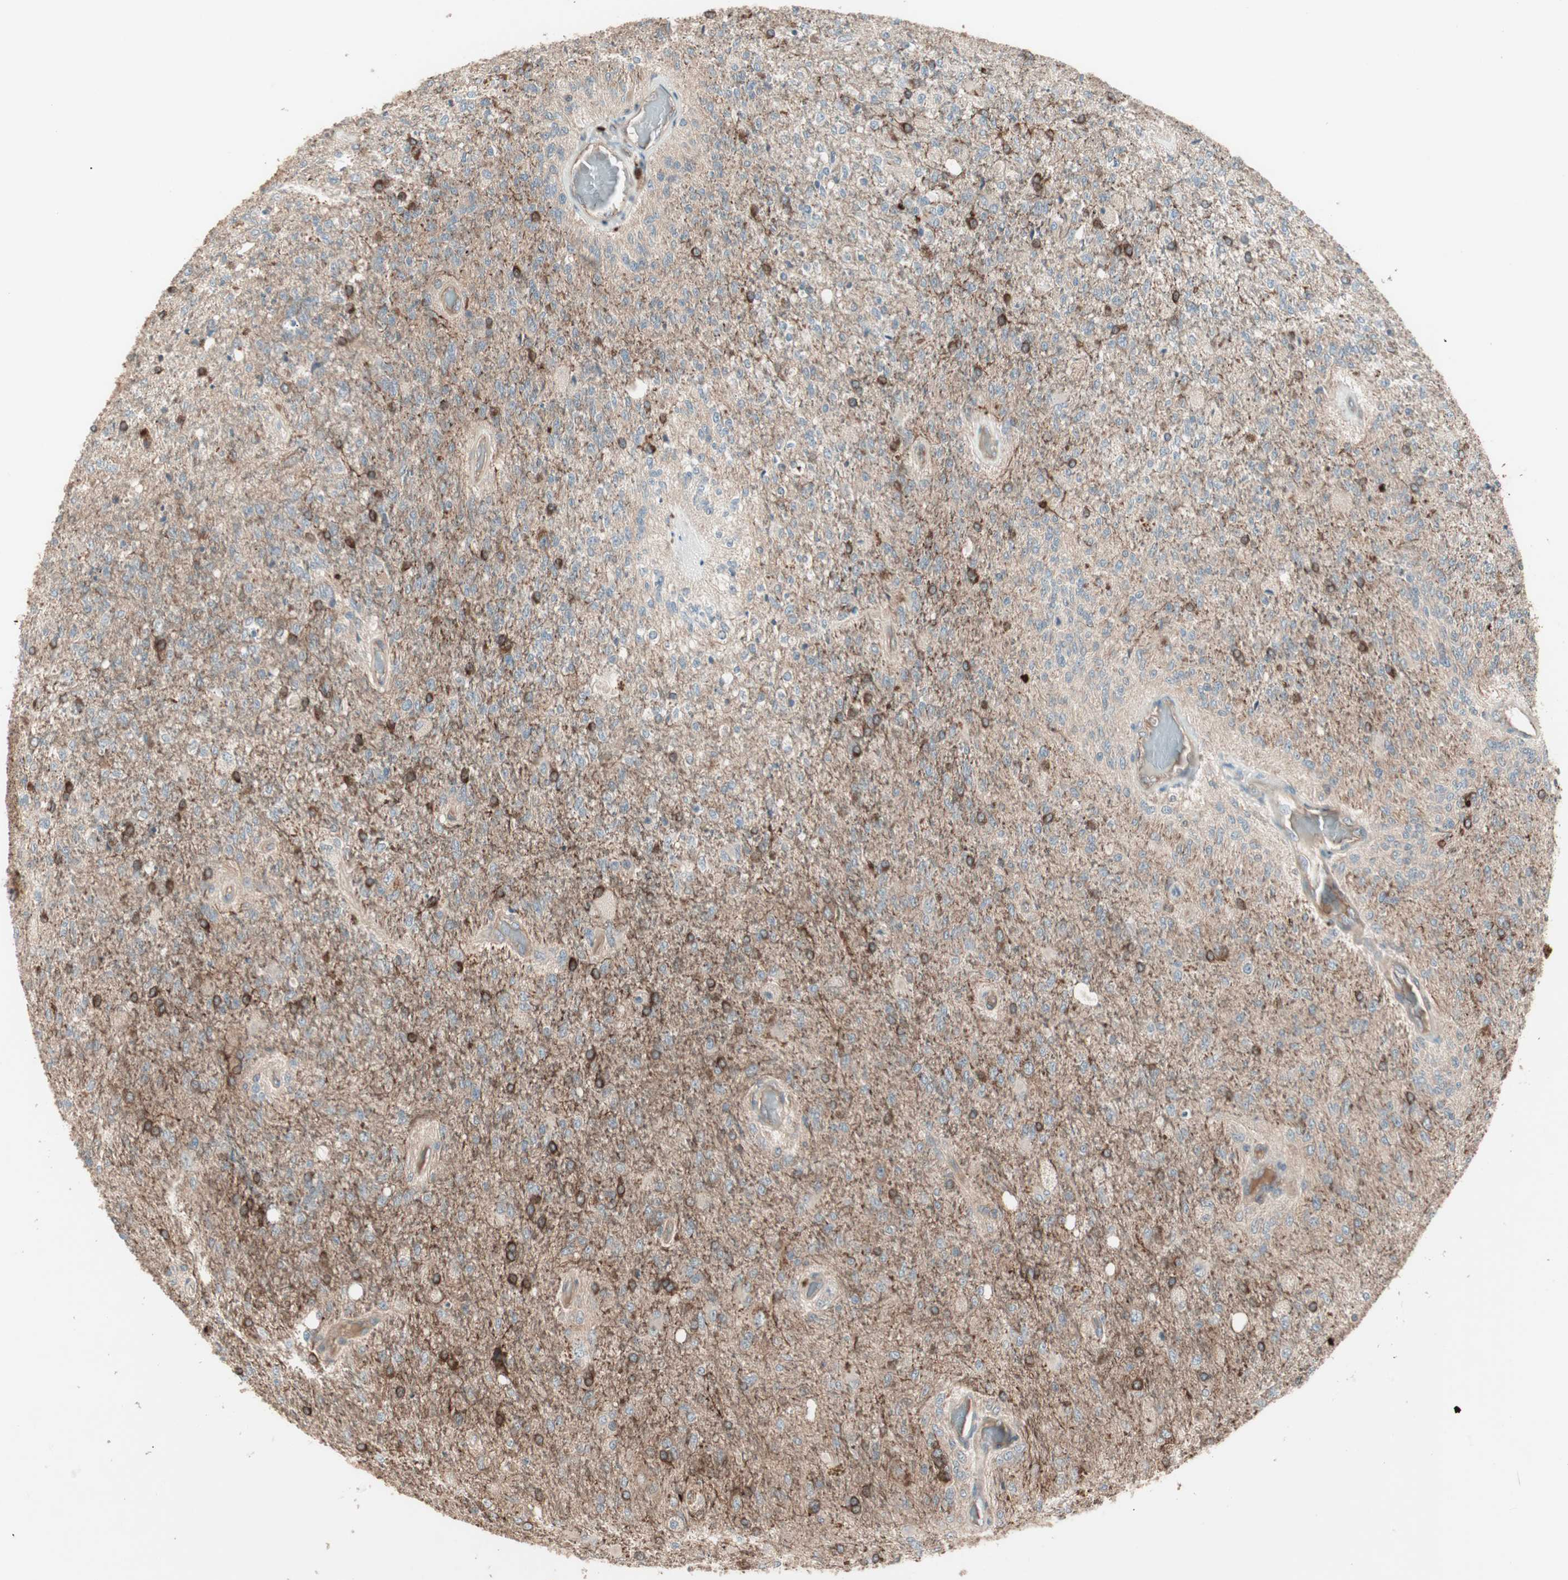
{"staining": {"intensity": "strong", "quantity": ">75%", "location": "cytoplasmic/membranous"}, "tissue": "glioma", "cell_type": "Tumor cells", "image_type": "cancer", "snomed": [{"axis": "morphology", "description": "Normal tissue, NOS"}, {"axis": "morphology", "description": "Glioma, malignant, High grade"}, {"axis": "topography", "description": "Cerebral cortex"}], "caption": "Immunohistochemical staining of human glioma demonstrates strong cytoplasmic/membranous protein positivity in about >75% of tumor cells.", "gene": "TFPI", "patient": {"sex": "male", "age": 77}}